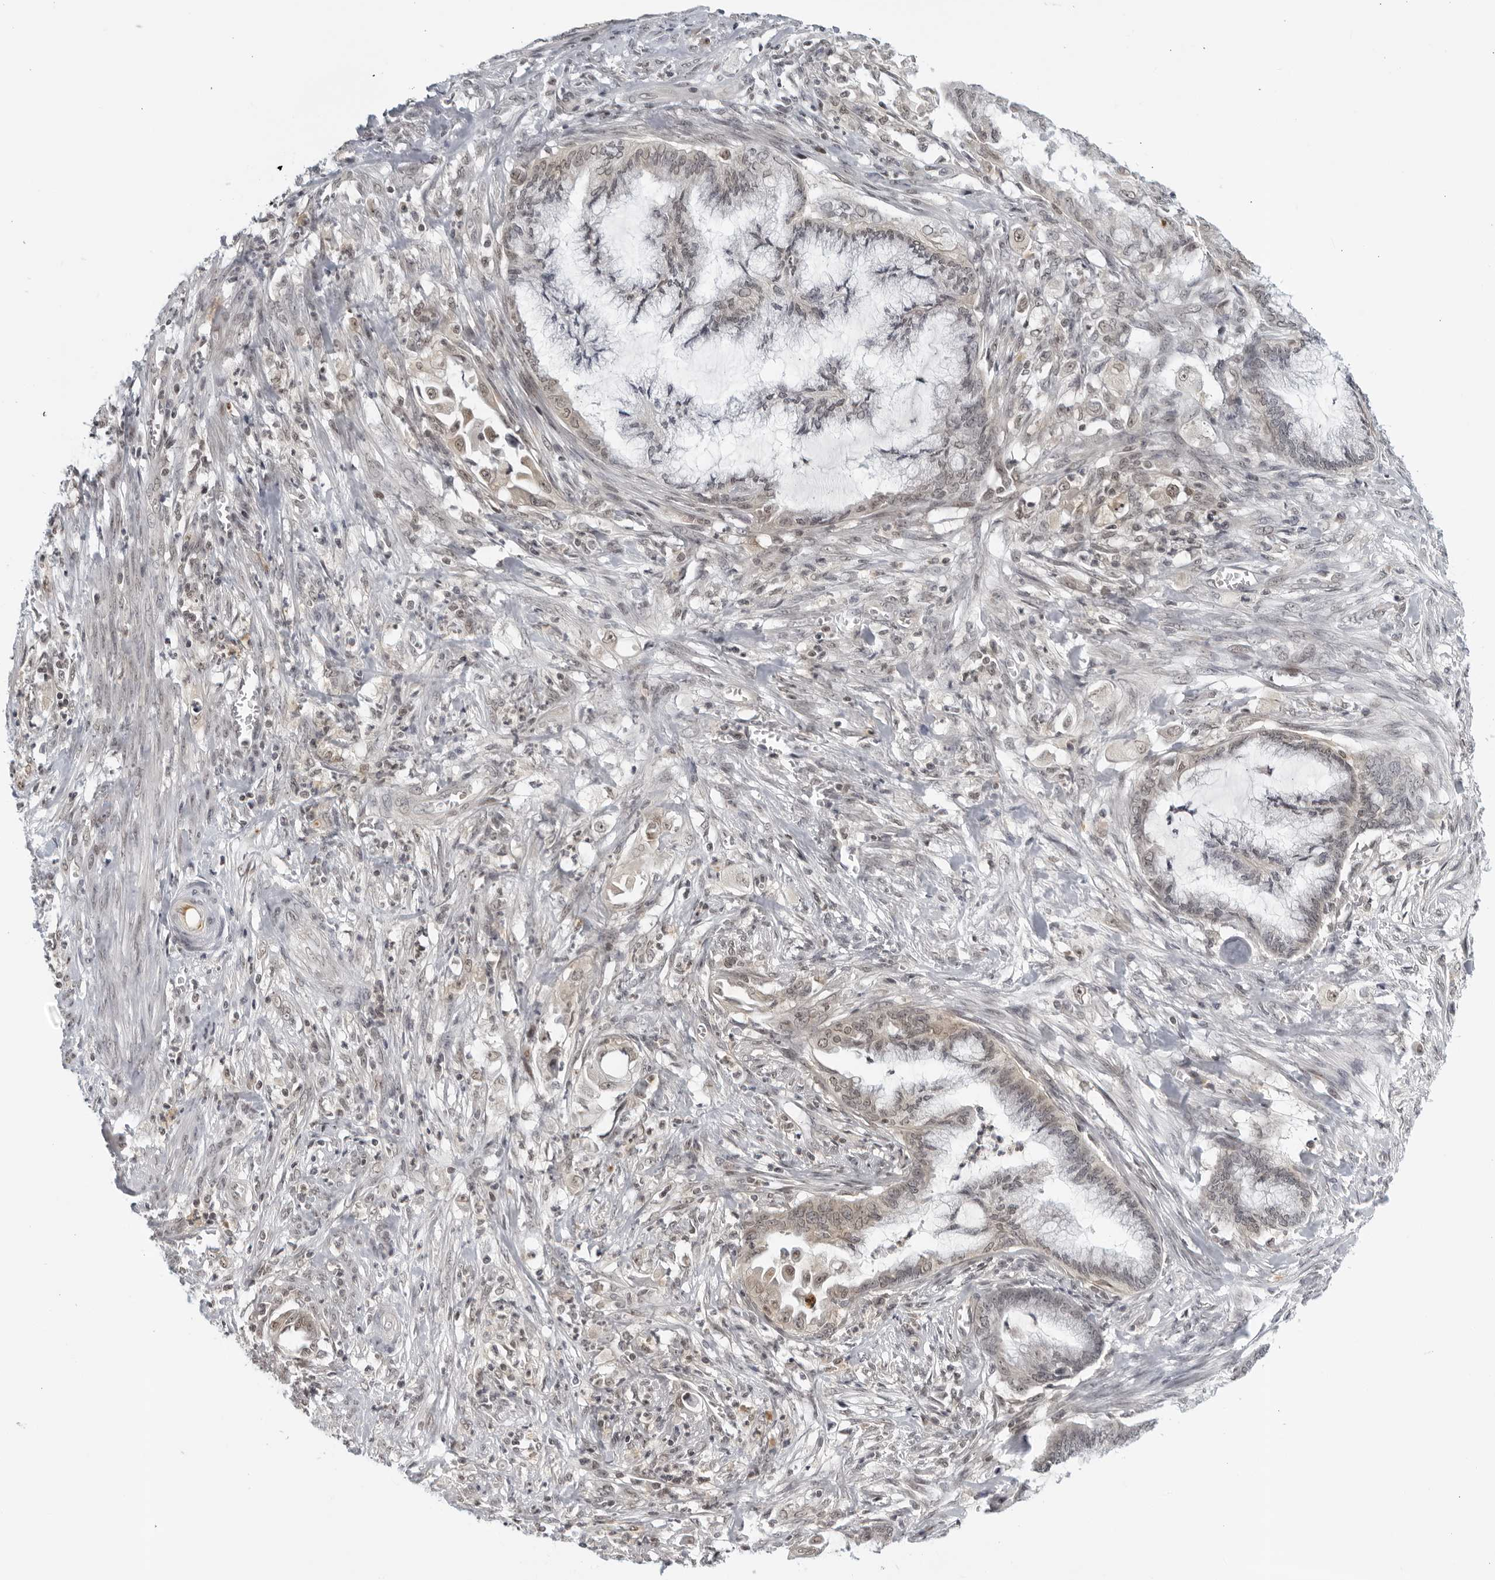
{"staining": {"intensity": "weak", "quantity": "25%-75%", "location": "nuclear"}, "tissue": "endometrial cancer", "cell_type": "Tumor cells", "image_type": "cancer", "snomed": [{"axis": "morphology", "description": "Adenocarcinoma, NOS"}, {"axis": "topography", "description": "Endometrium"}], "caption": "A photomicrograph of human endometrial cancer stained for a protein shows weak nuclear brown staining in tumor cells.", "gene": "CC2D1B", "patient": {"sex": "female", "age": 86}}